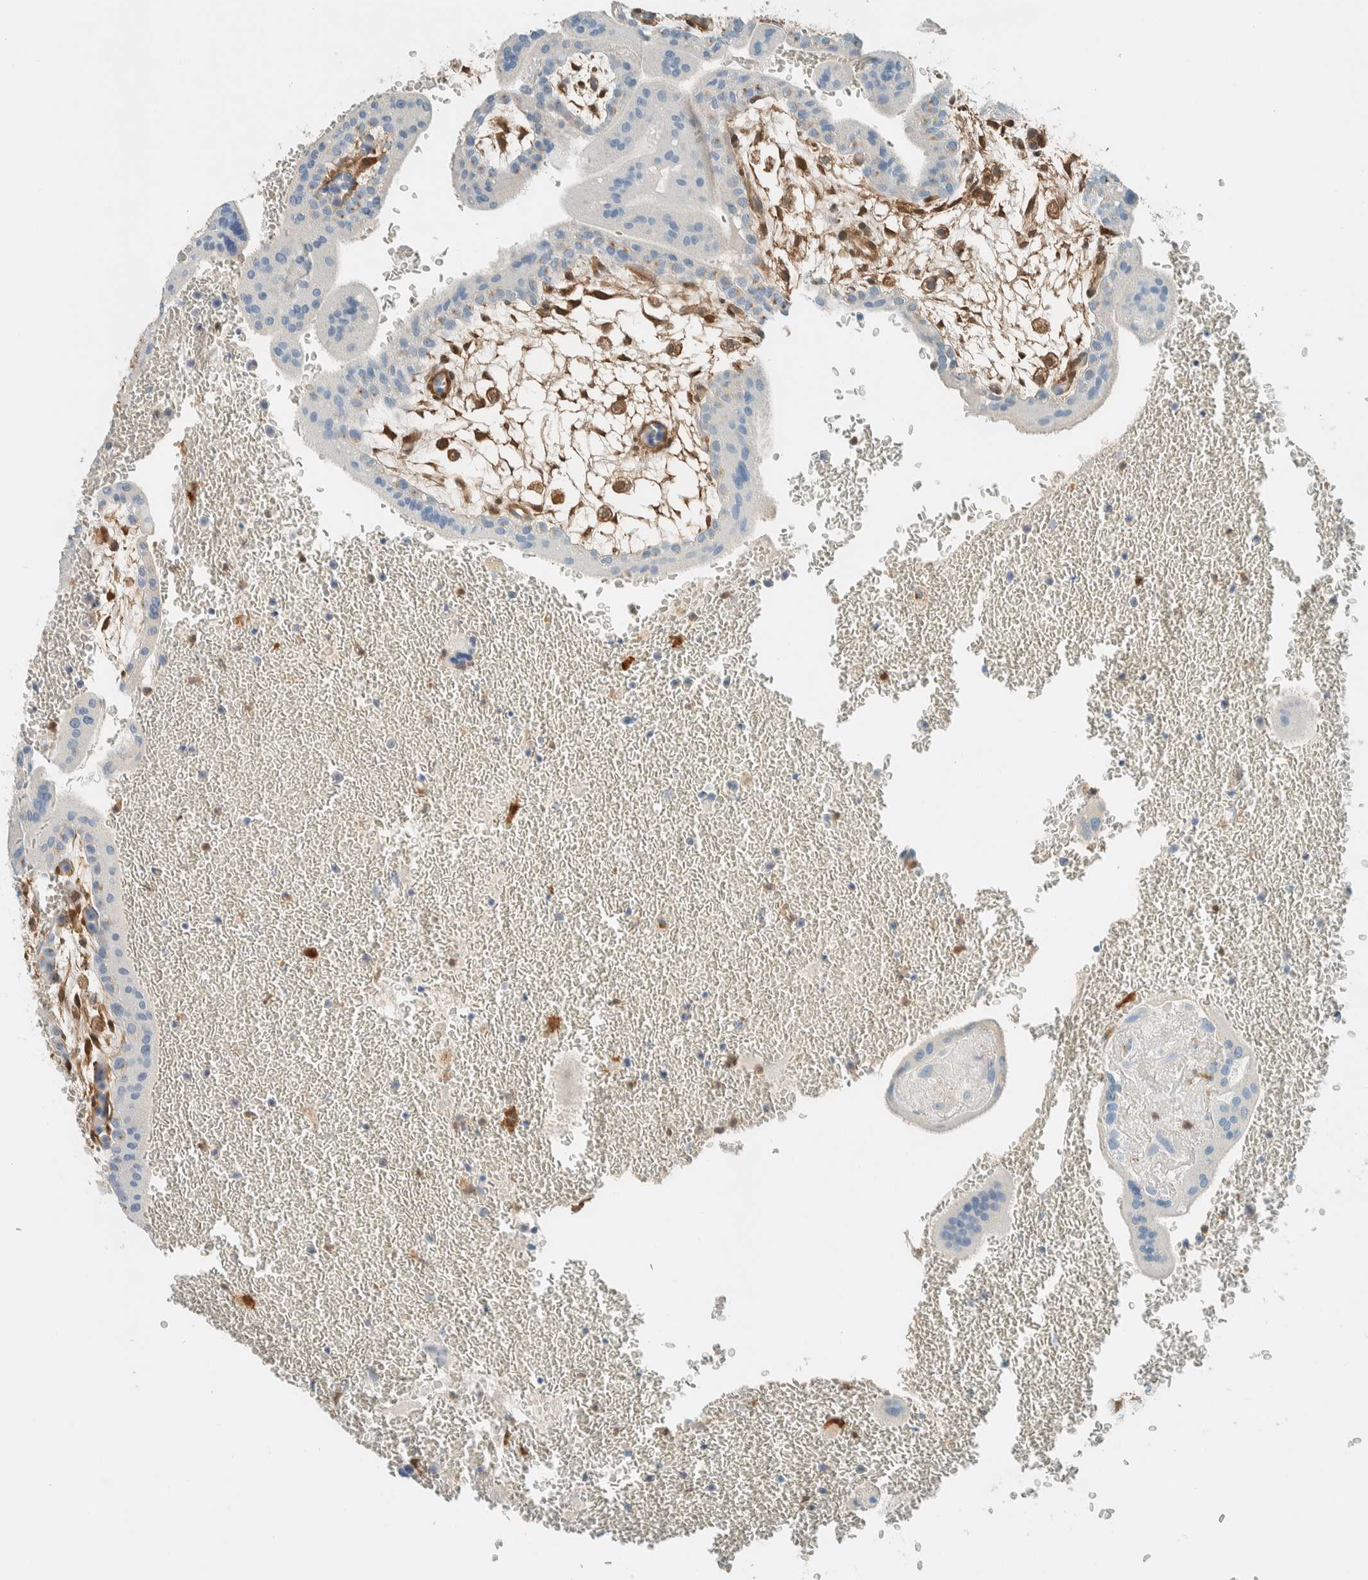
{"staining": {"intensity": "negative", "quantity": "none", "location": "none"}, "tissue": "placenta", "cell_type": "Trophoblastic cells", "image_type": "normal", "snomed": [{"axis": "morphology", "description": "Normal tissue, NOS"}, {"axis": "topography", "description": "Placenta"}], "caption": "The IHC image has no significant expression in trophoblastic cells of placenta. (DAB immunohistochemistry (IHC) with hematoxylin counter stain).", "gene": "NXN", "patient": {"sex": "female", "age": 35}}